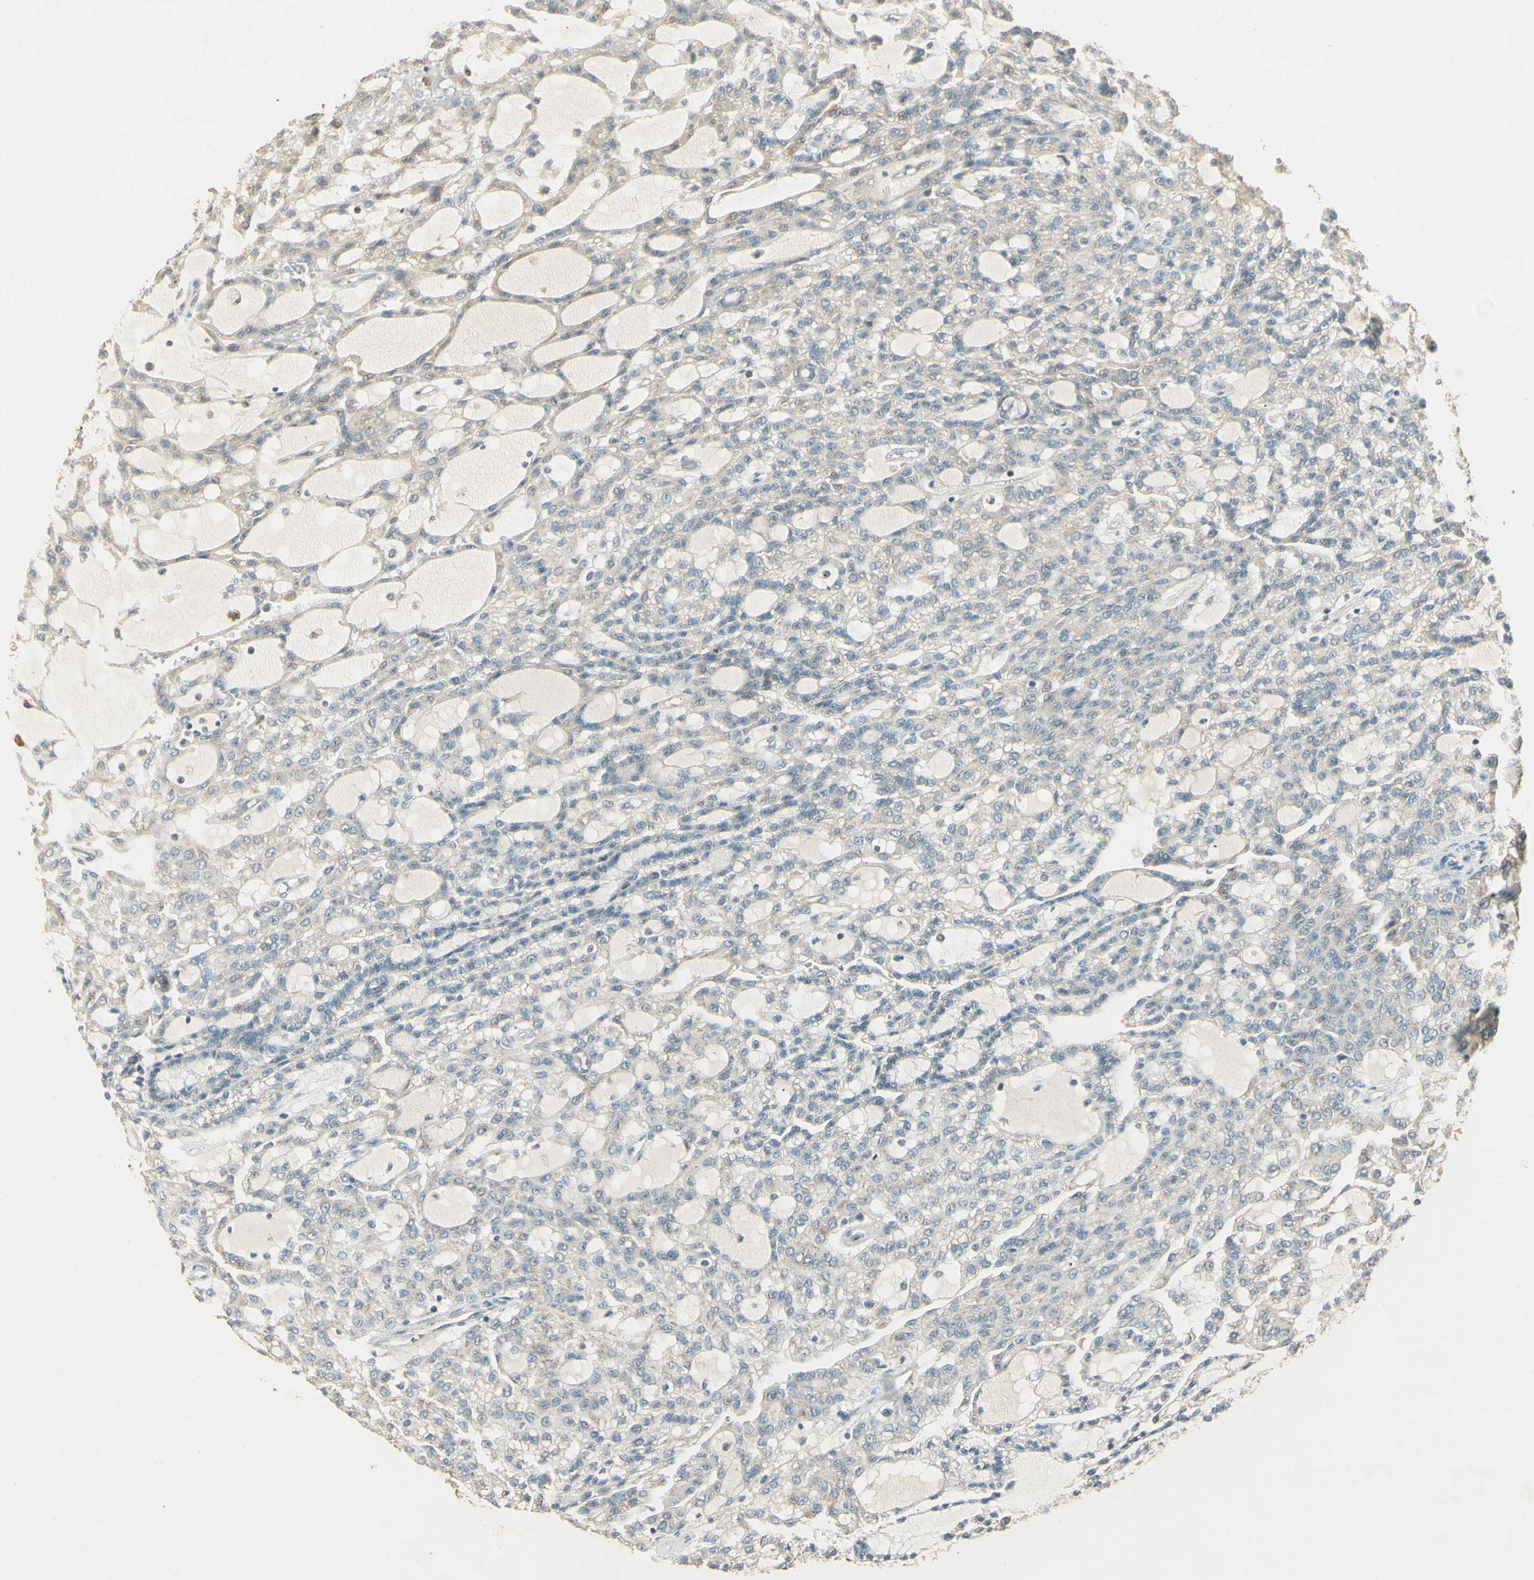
{"staining": {"intensity": "weak", "quantity": "25%-75%", "location": "cytoplasmic/membranous"}, "tissue": "renal cancer", "cell_type": "Tumor cells", "image_type": "cancer", "snomed": [{"axis": "morphology", "description": "Adenocarcinoma, NOS"}, {"axis": "topography", "description": "Kidney"}], "caption": "This histopathology image reveals IHC staining of human renal cancer (adenocarcinoma), with low weak cytoplasmic/membranous positivity in approximately 25%-75% of tumor cells.", "gene": "UXS1", "patient": {"sex": "male", "age": 63}}